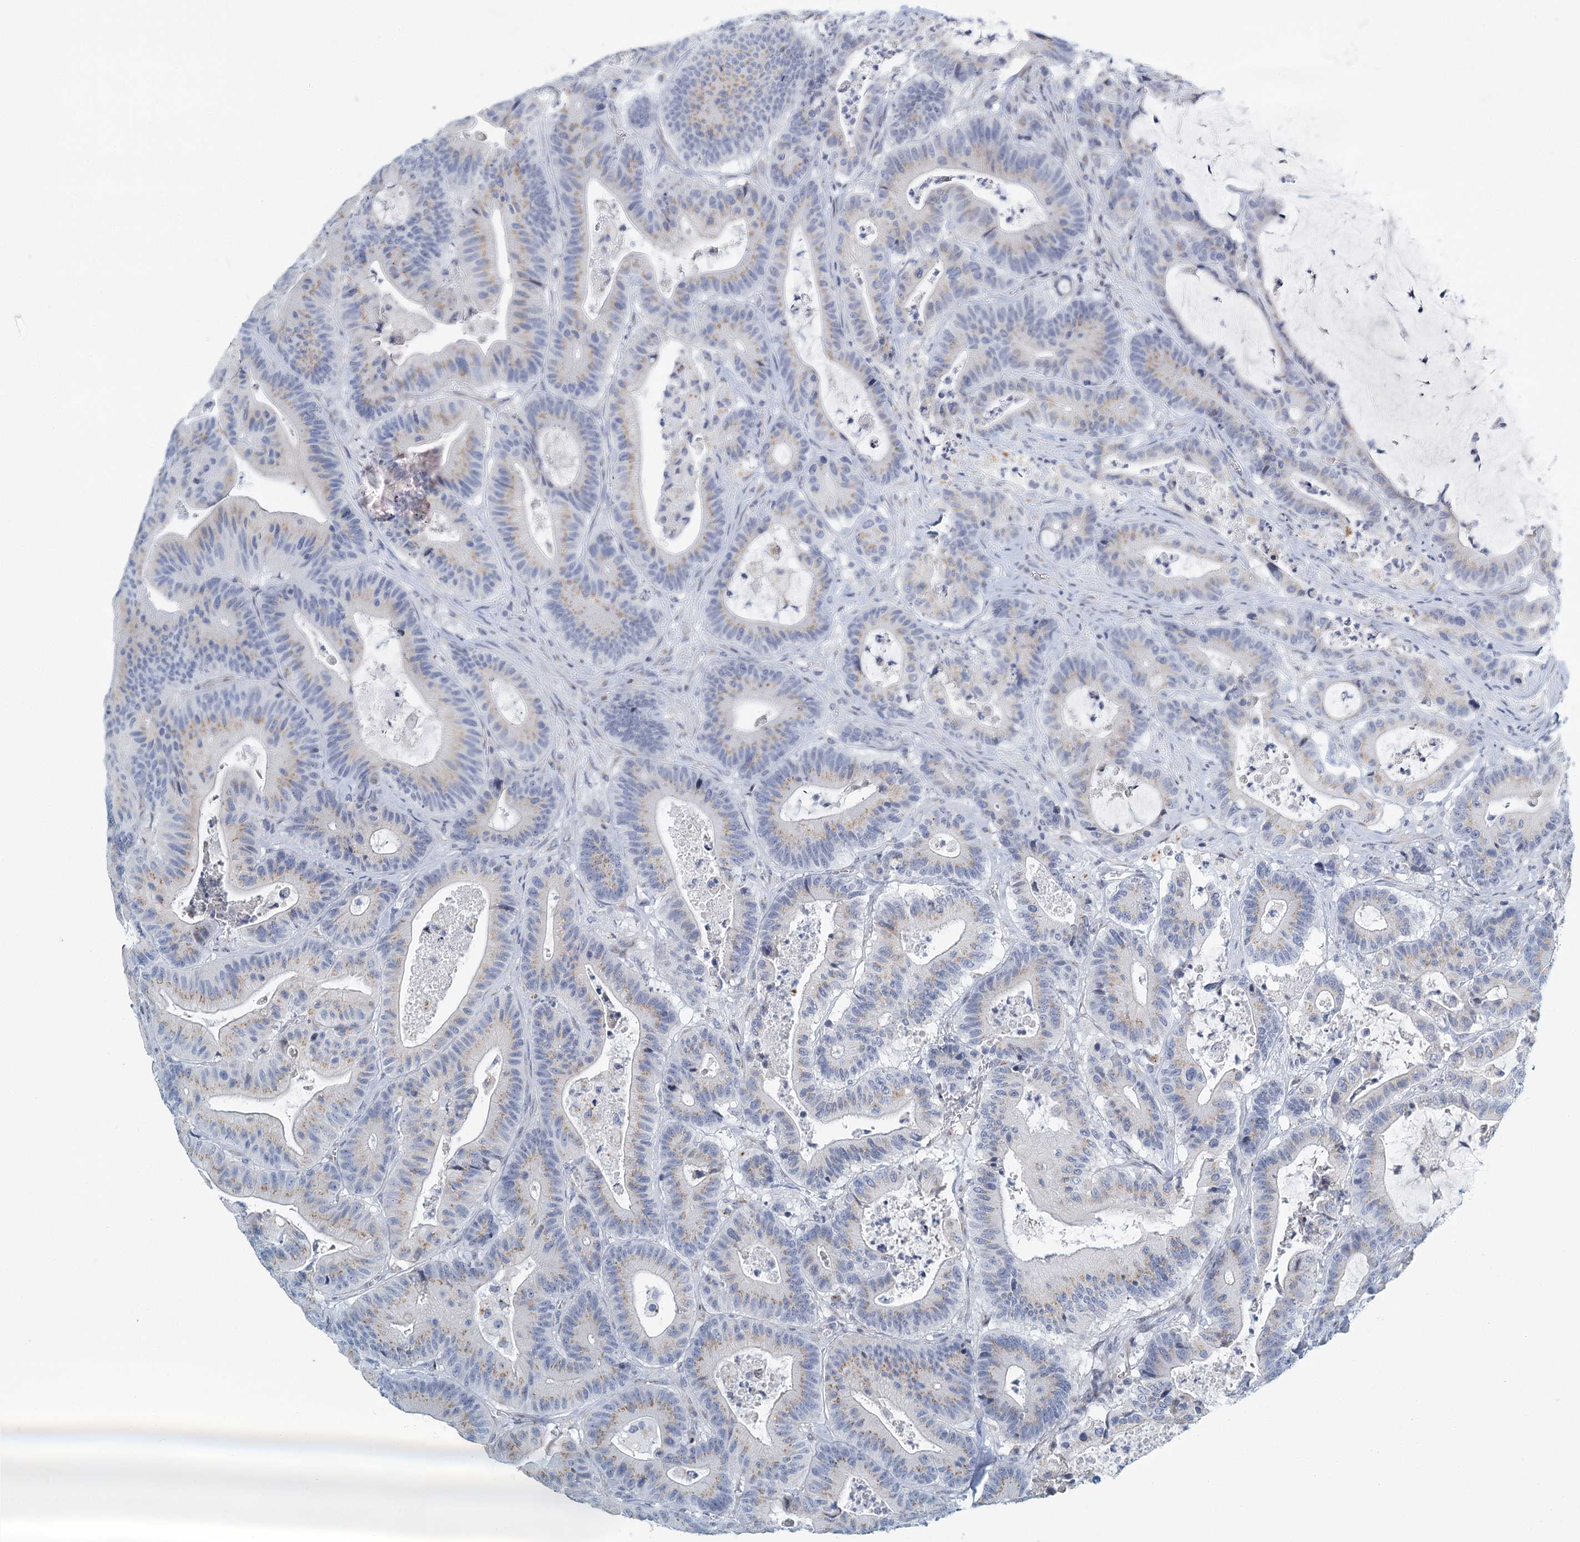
{"staining": {"intensity": "weak", "quantity": "25%-75%", "location": "cytoplasmic/membranous"}, "tissue": "colorectal cancer", "cell_type": "Tumor cells", "image_type": "cancer", "snomed": [{"axis": "morphology", "description": "Adenocarcinoma, NOS"}, {"axis": "topography", "description": "Colon"}], "caption": "Immunohistochemical staining of colorectal adenocarcinoma demonstrates low levels of weak cytoplasmic/membranous protein positivity in about 25%-75% of tumor cells. The staining is performed using DAB brown chromogen to label protein expression. The nuclei are counter-stained blue using hematoxylin.", "gene": "ZNF527", "patient": {"sex": "female", "age": 84}}